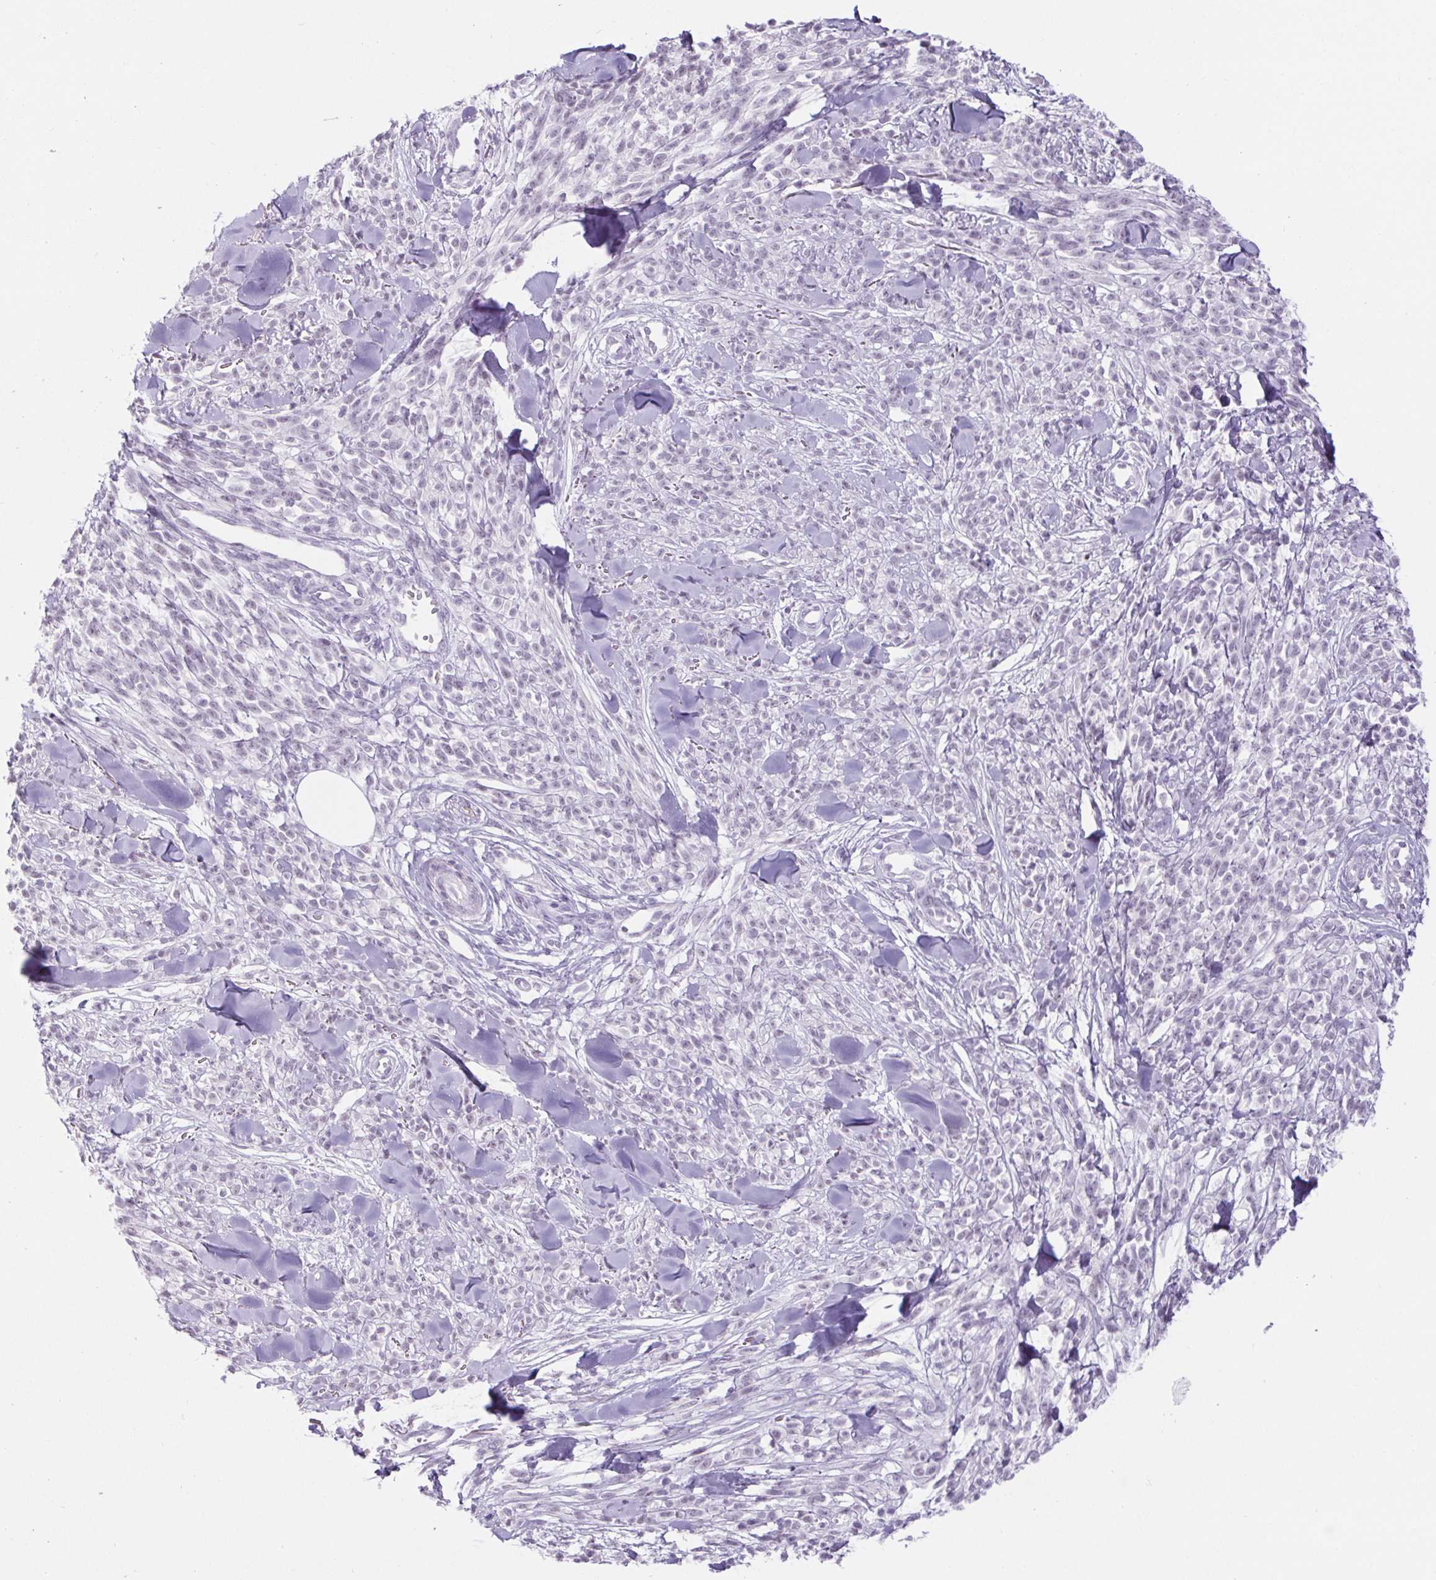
{"staining": {"intensity": "negative", "quantity": "none", "location": "none"}, "tissue": "melanoma", "cell_type": "Tumor cells", "image_type": "cancer", "snomed": [{"axis": "morphology", "description": "Malignant melanoma, NOS"}, {"axis": "topography", "description": "Skin"}, {"axis": "topography", "description": "Skin of trunk"}], "caption": "IHC of malignant melanoma demonstrates no expression in tumor cells. (Immunohistochemistry (ihc), brightfield microscopy, high magnification).", "gene": "BCAS1", "patient": {"sex": "male", "age": 74}}